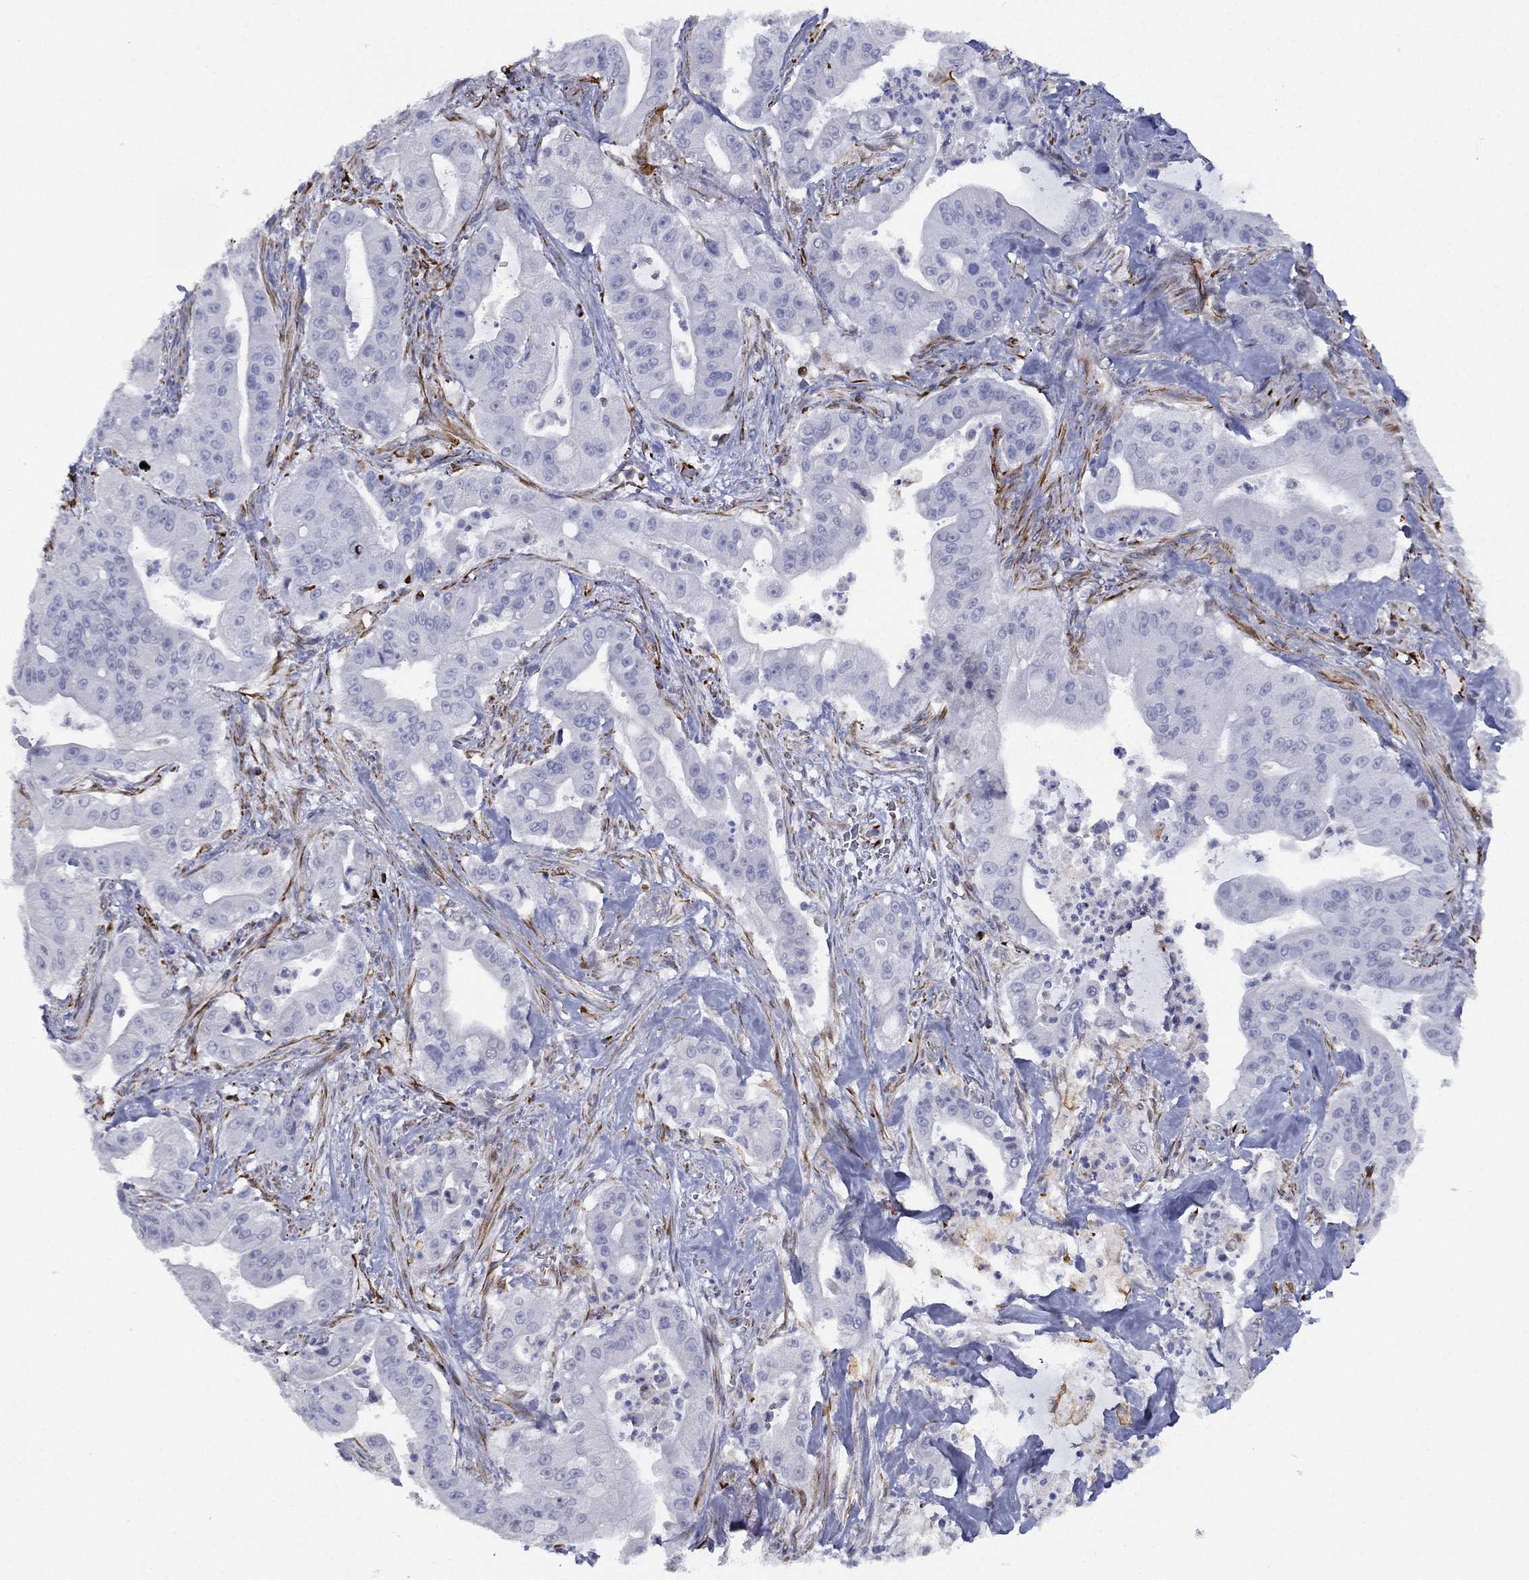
{"staining": {"intensity": "negative", "quantity": "none", "location": "none"}, "tissue": "pancreatic cancer", "cell_type": "Tumor cells", "image_type": "cancer", "snomed": [{"axis": "morphology", "description": "Normal tissue, NOS"}, {"axis": "morphology", "description": "Inflammation, NOS"}, {"axis": "morphology", "description": "Adenocarcinoma, NOS"}, {"axis": "topography", "description": "Pancreas"}], "caption": "DAB immunohistochemical staining of human pancreatic adenocarcinoma exhibits no significant staining in tumor cells.", "gene": "MAS1", "patient": {"sex": "male", "age": 57}}